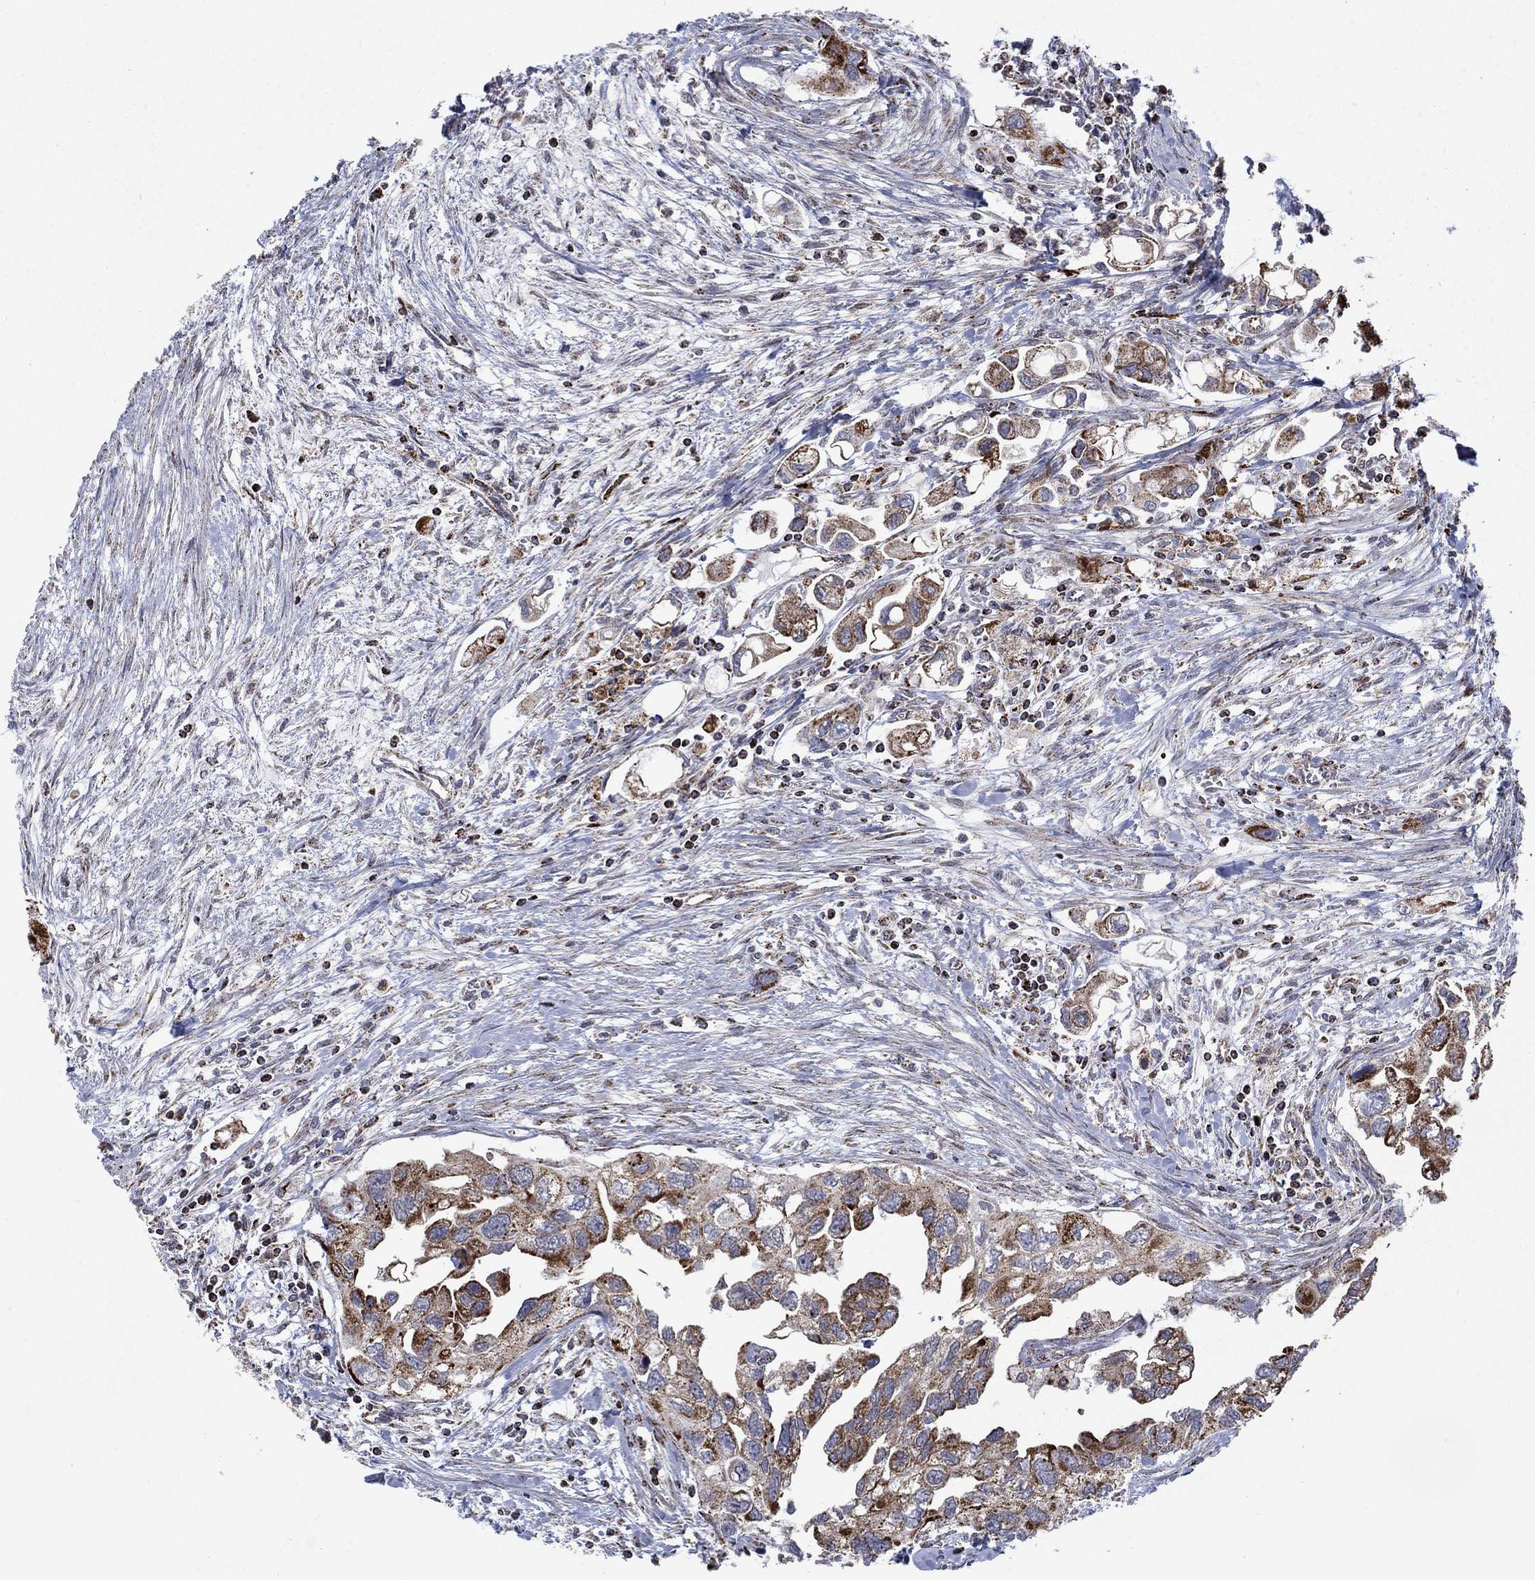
{"staining": {"intensity": "strong", "quantity": "25%-75%", "location": "cytoplasmic/membranous"}, "tissue": "urothelial cancer", "cell_type": "Tumor cells", "image_type": "cancer", "snomed": [{"axis": "morphology", "description": "Urothelial carcinoma, High grade"}, {"axis": "topography", "description": "Urinary bladder"}], "caption": "The immunohistochemical stain labels strong cytoplasmic/membranous staining in tumor cells of high-grade urothelial carcinoma tissue. (IHC, brightfield microscopy, high magnification).", "gene": "MOAP1", "patient": {"sex": "male", "age": 59}}